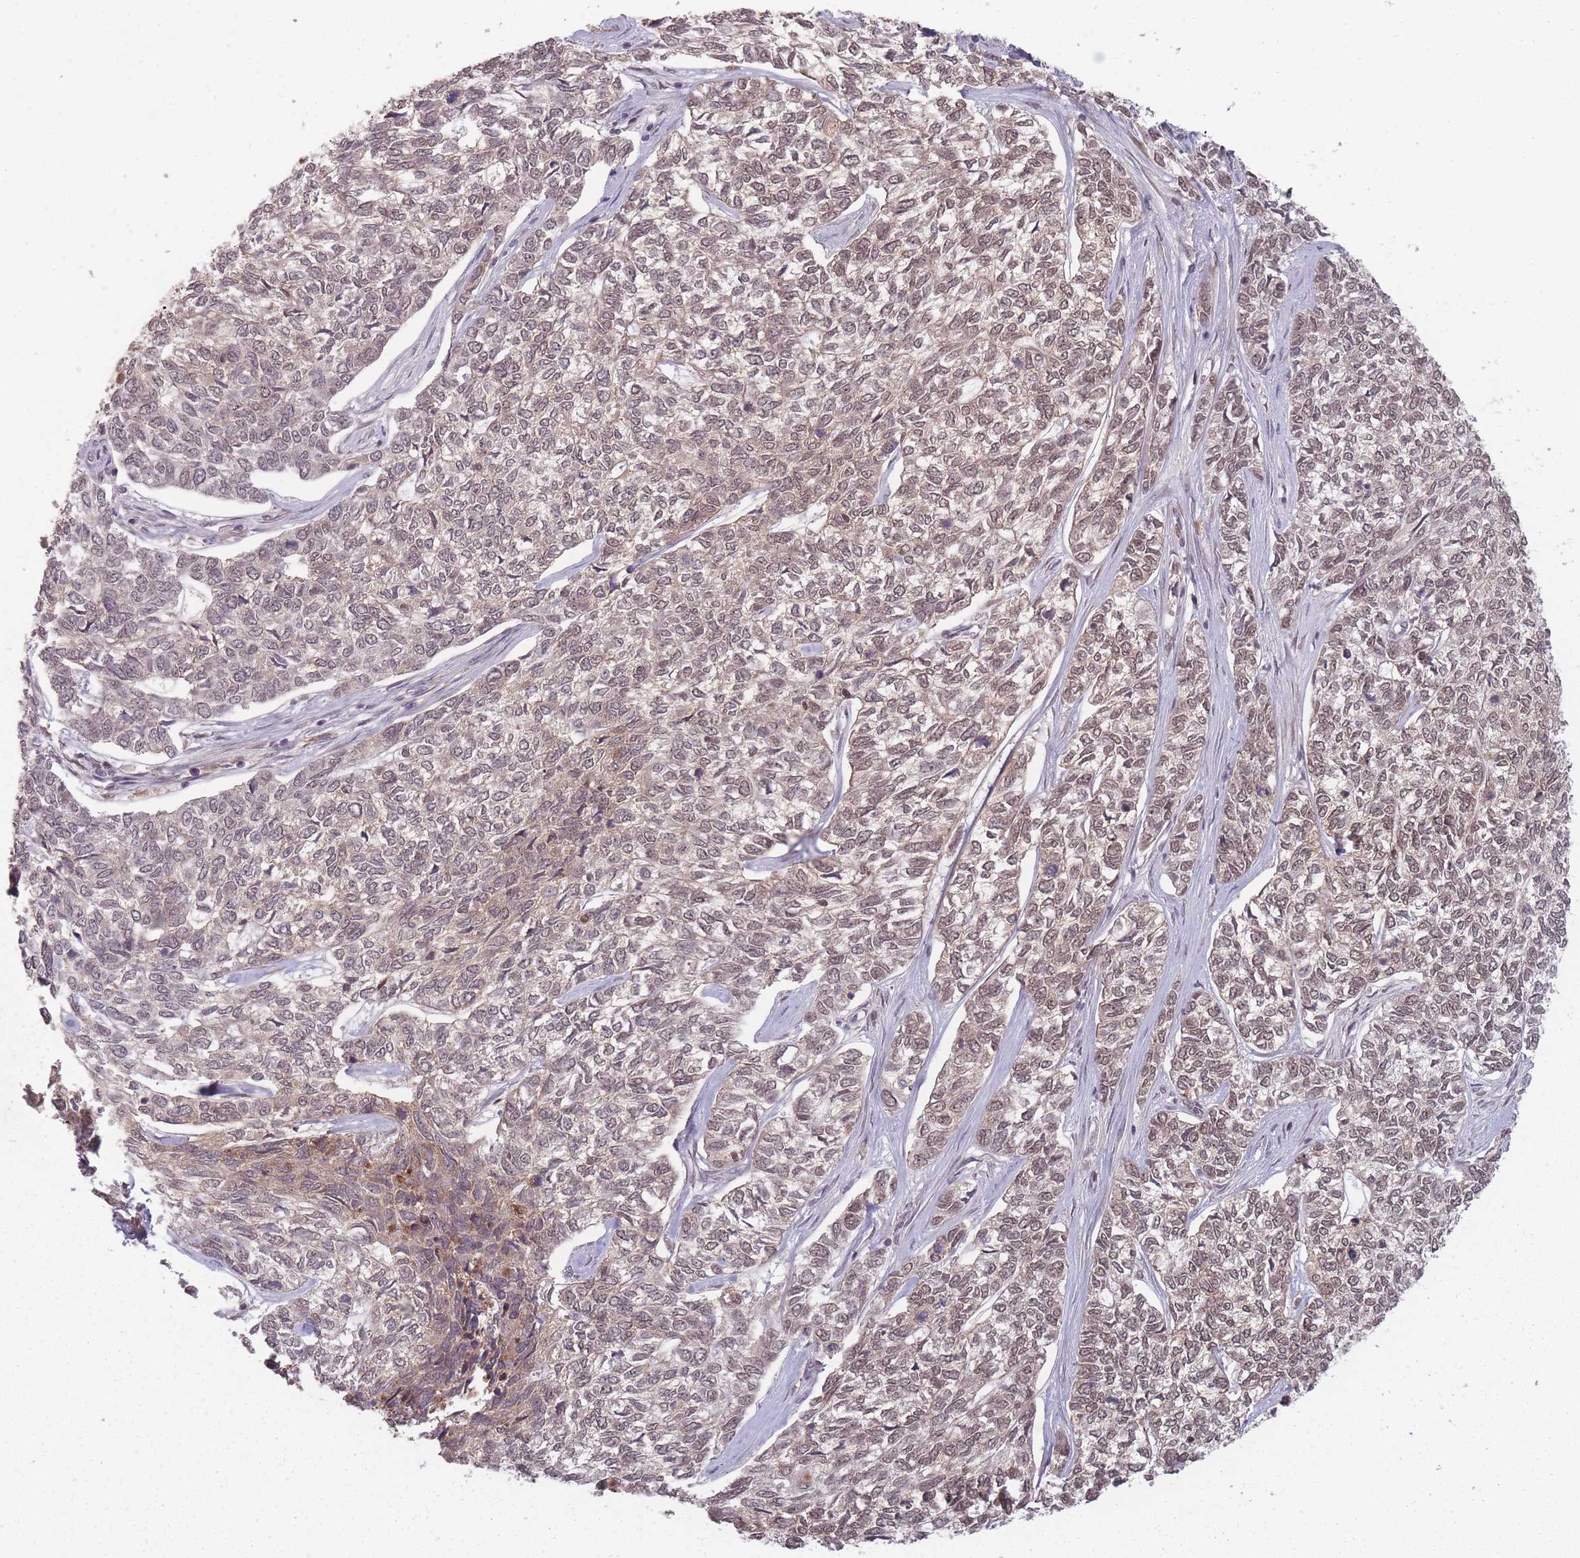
{"staining": {"intensity": "moderate", "quantity": "25%-75%", "location": "nuclear"}, "tissue": "skin cancer", "cell_type": "Tumor cells", "image_type": "cancer", "snomed": [{"axis": "morphology", "description": "Basal cell carcinoma"}, {"axis": "topography", "description": "Skin"}], "caption": "Moderate nuclear protein positivity is appreciated in about 25%-75% of tumor cells in basal cell carcinoma (skin).", "gene": "TMED3", "patient": {"sex": "female", "age": 65}}